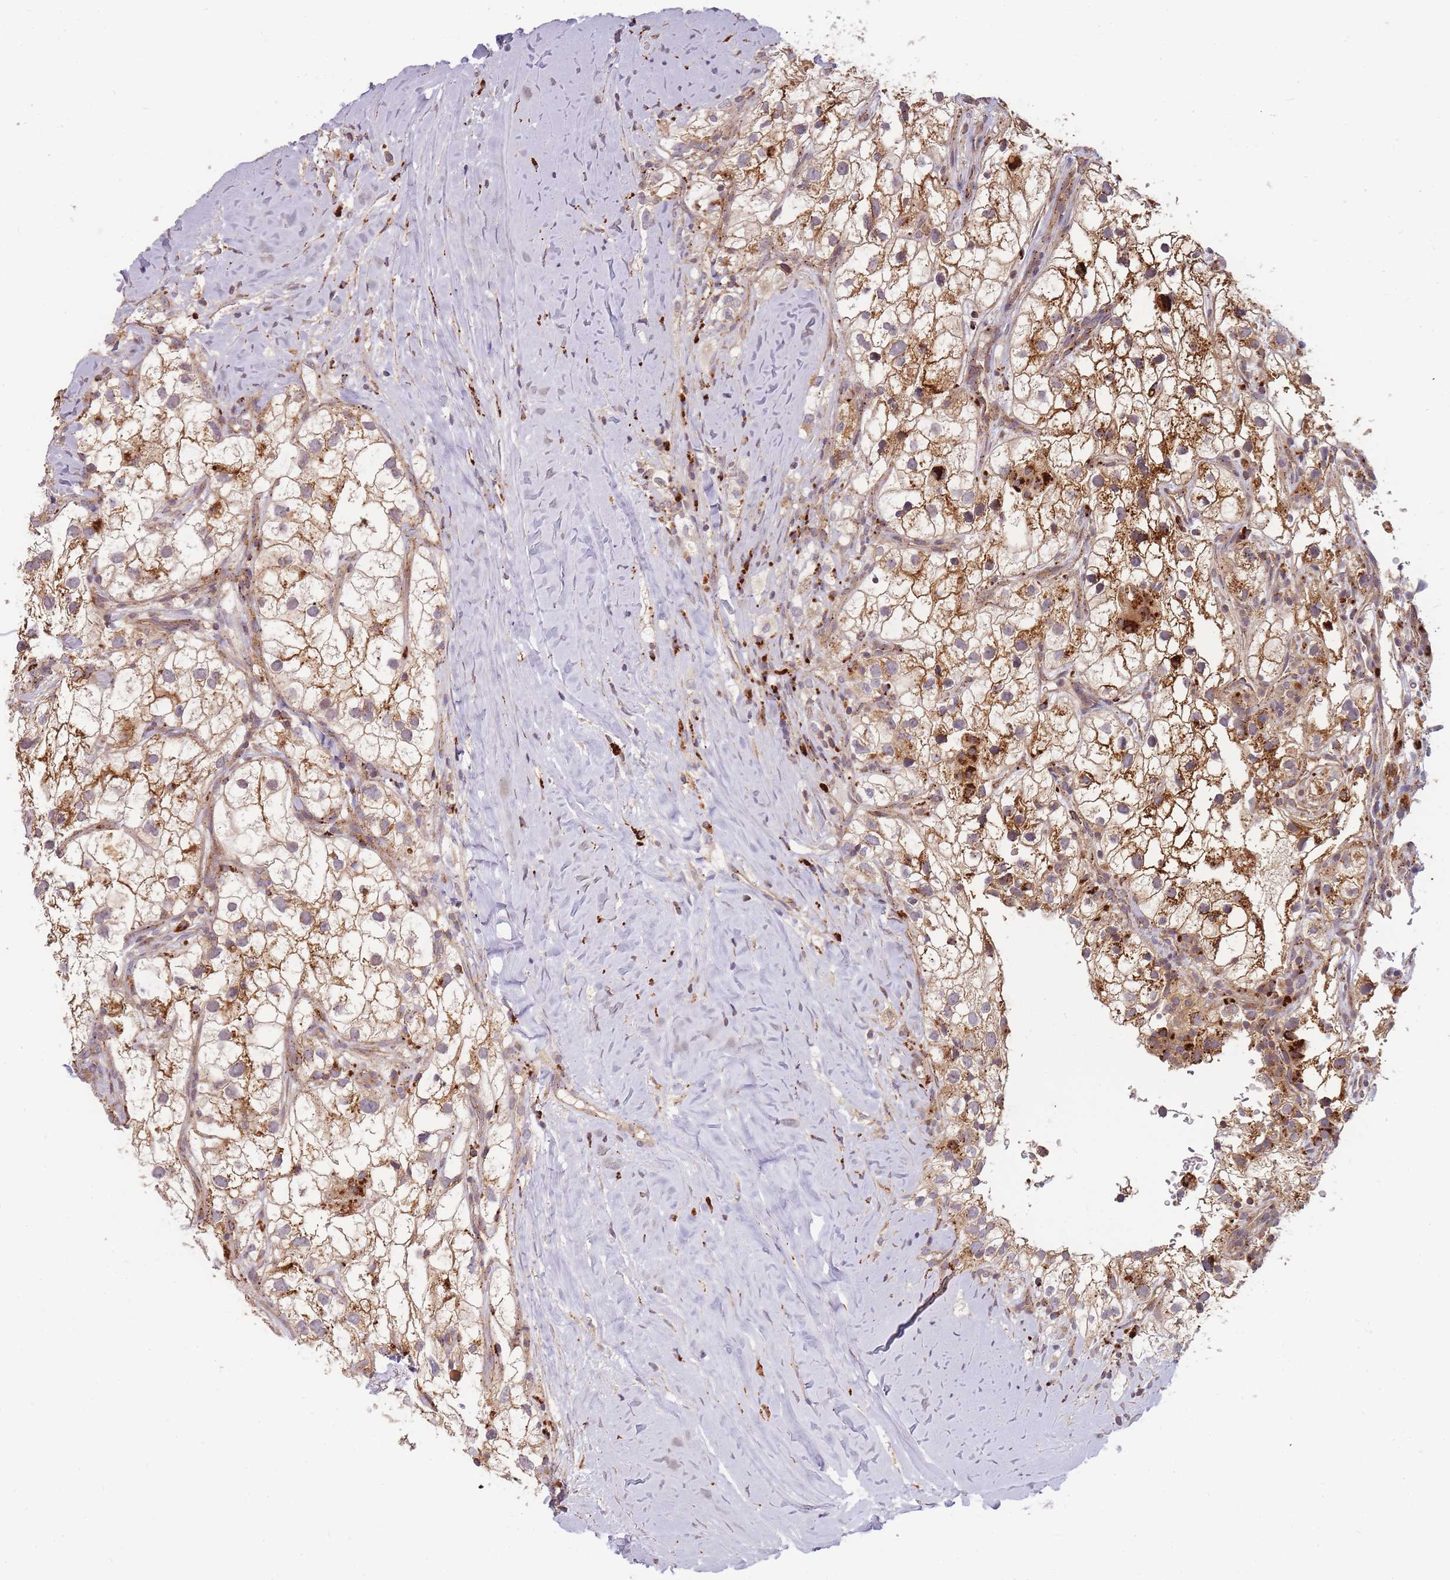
{"staining": {"intensity": "moderate", "quantity": ">75%", "location": "cytoplasmic/membranous"}, "tissue": "renal cancer", "cell_type": "Tumor cells", "image_type": "cancer", "snomed": [{"axis": "morphology", "description": "Adenocarcinoma, NOS"}, {"axis": "topography", "description": "Kidney"}], "caption": "About >75% of tumor cells in renal cancer demonstrate moderate cytoplasmic/membranous protein expression as visualized by brown immunohistochemical staining.", "gene": "ATG5", "patient": {"sex": "male", "age": 59}}